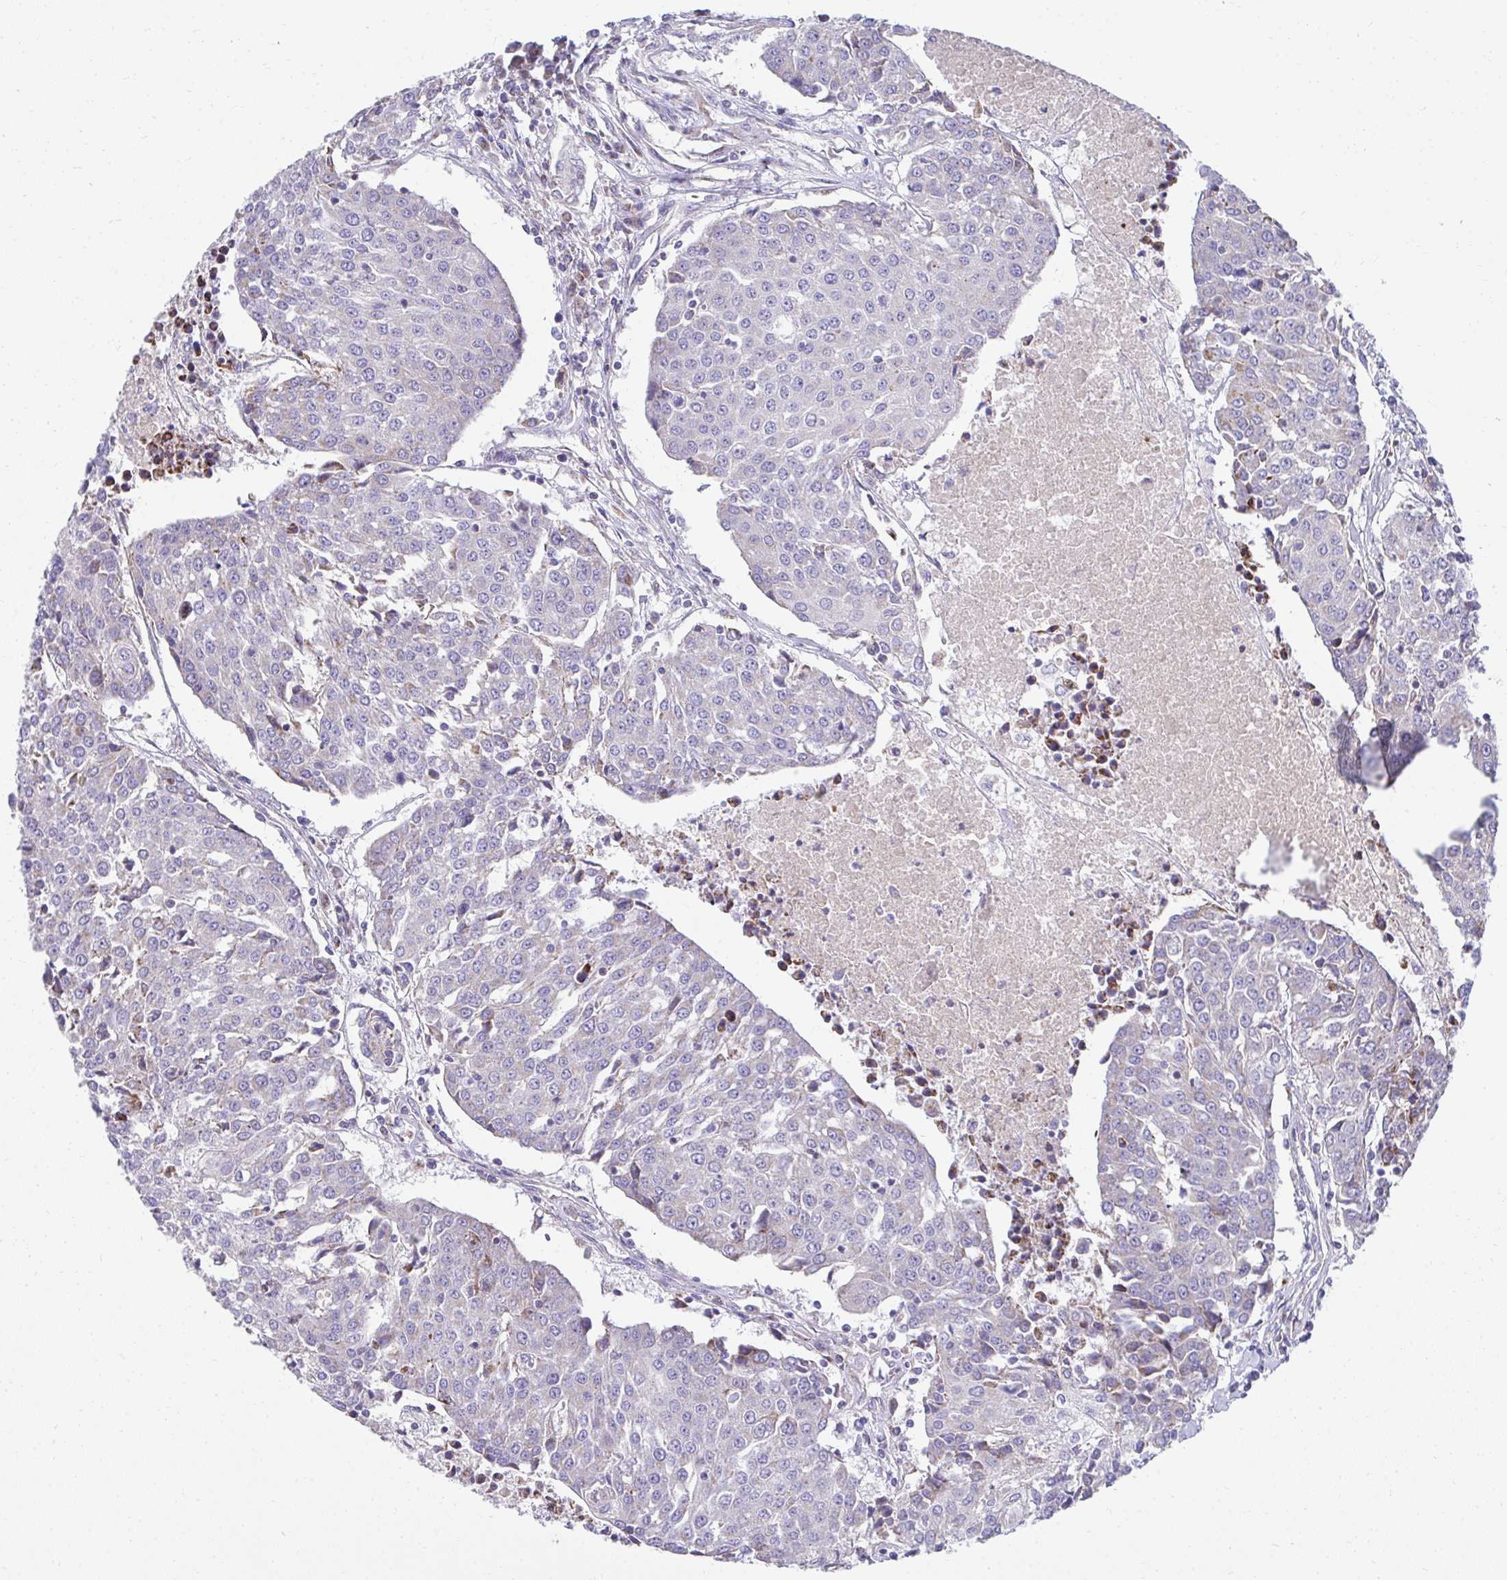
{"staining": {"intensity": "negative", "quantity": "none", "location": "none"}, "tissue": "urothelial cancer", "cell_type": "Tumor cells", "image_type": "cancer", "snomed": [{"axis": "morphology", "description": "Urothelial carcinoma, High grade"}, {"axis": "topography", "description": "Urinary bladder"}], "caption": "The photomicrograph shows no staining of tumor cells in high-grade urothelial carcinoma. Nuclei are stained in blue.", "gene": "PRRG3", "patient": {"sex": "female", "age": 85}}